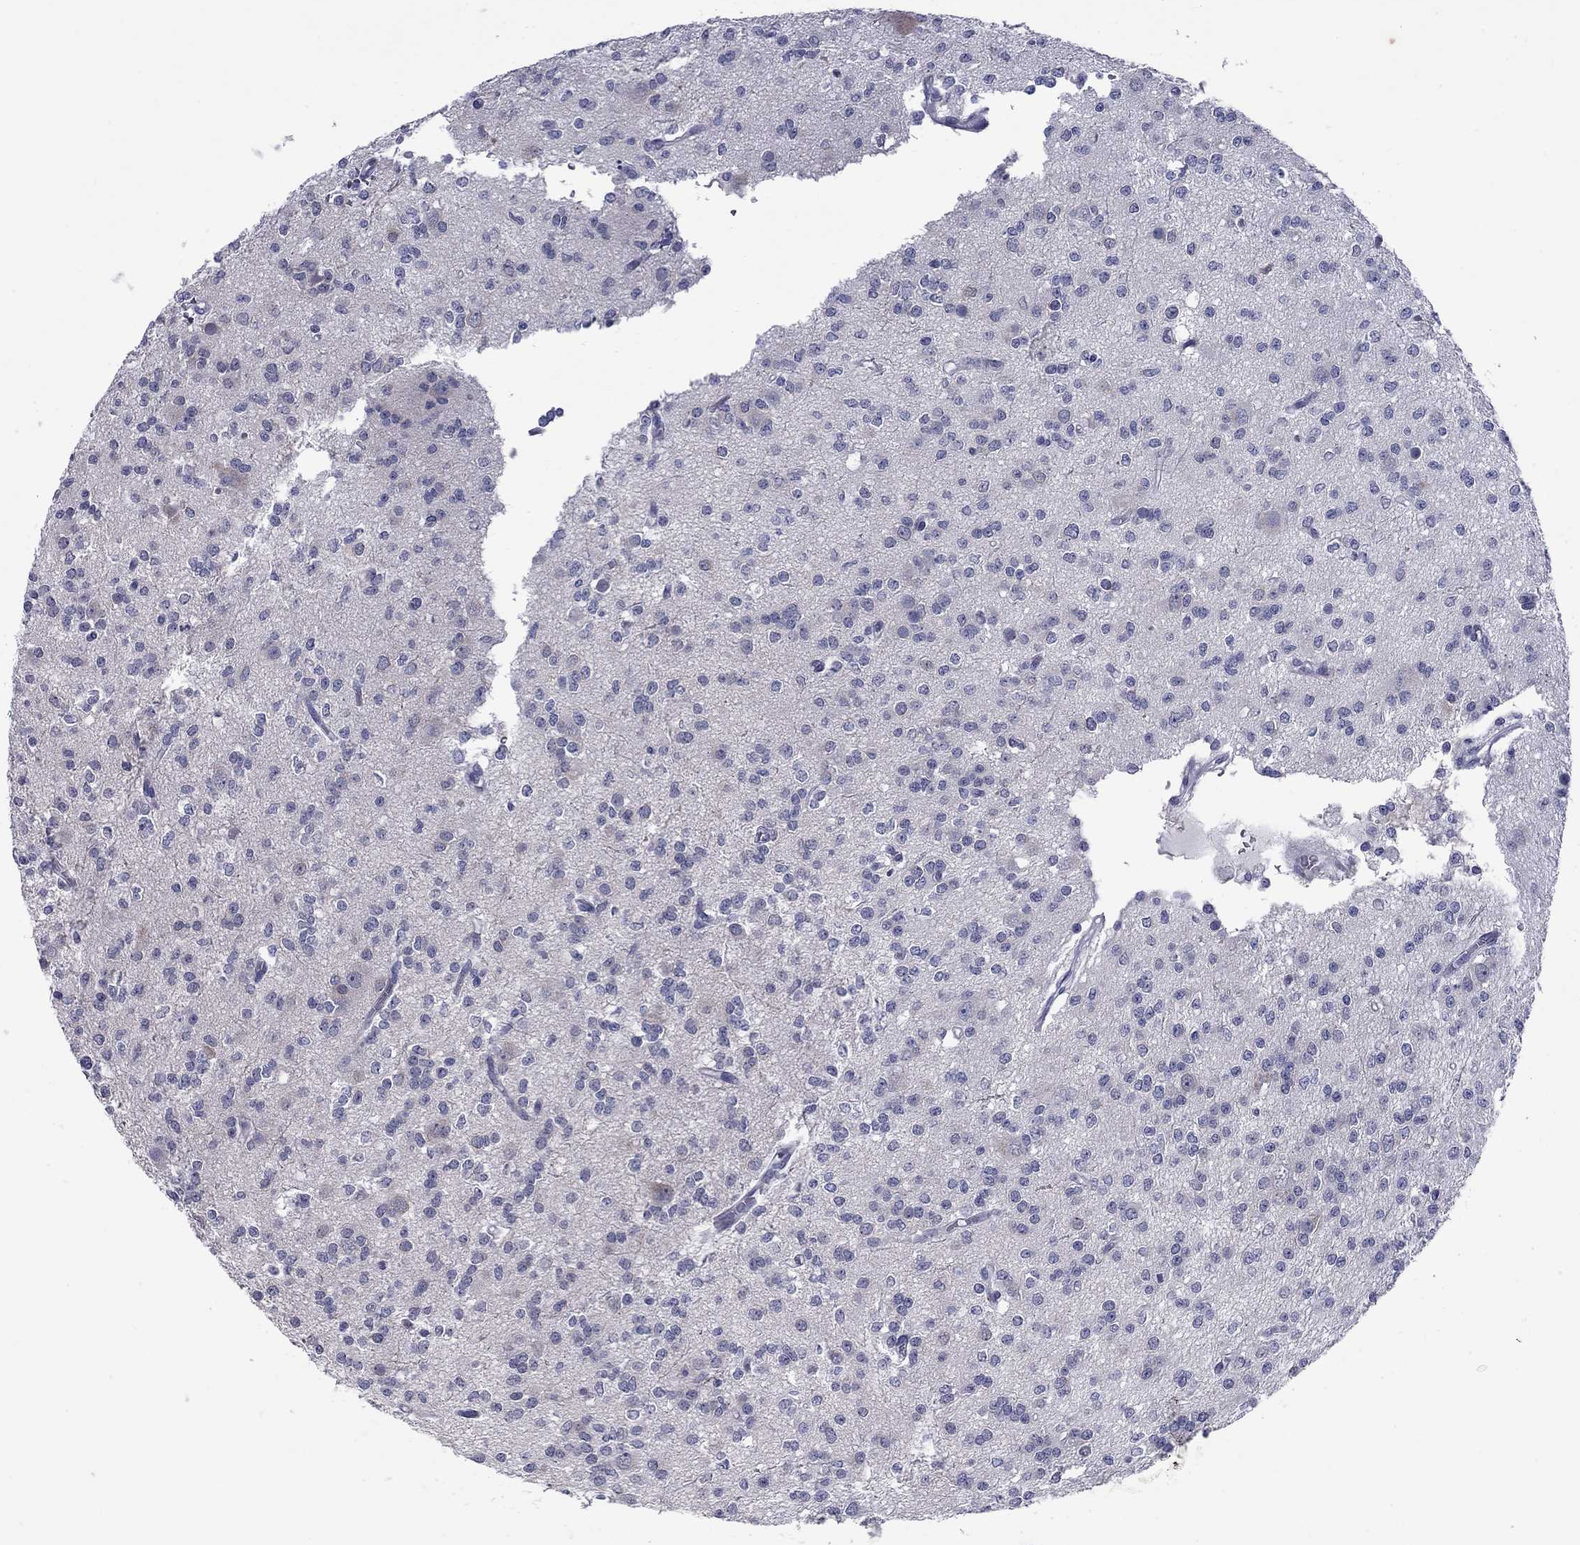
{"staining": {"intensity": "negative", "quantity": "none", "location": "none"}, "tissue": "glioma", "cell_type": "Tumor cells", "image_type": "cancer", "snomed": [{"axis": "morphology", "description": "Glioma, malignant, Low grade"}, {"axis": "topography", "description": "Brain"}], "caption": "This histopathology image is of glioma stained with immunohistochemistry to label a protein in brown with the nuclei are counter-stained blue. There is no staining in tumor cells.", "gene": "UNC119B", "patient": {"sex": "male", "age": 27}}